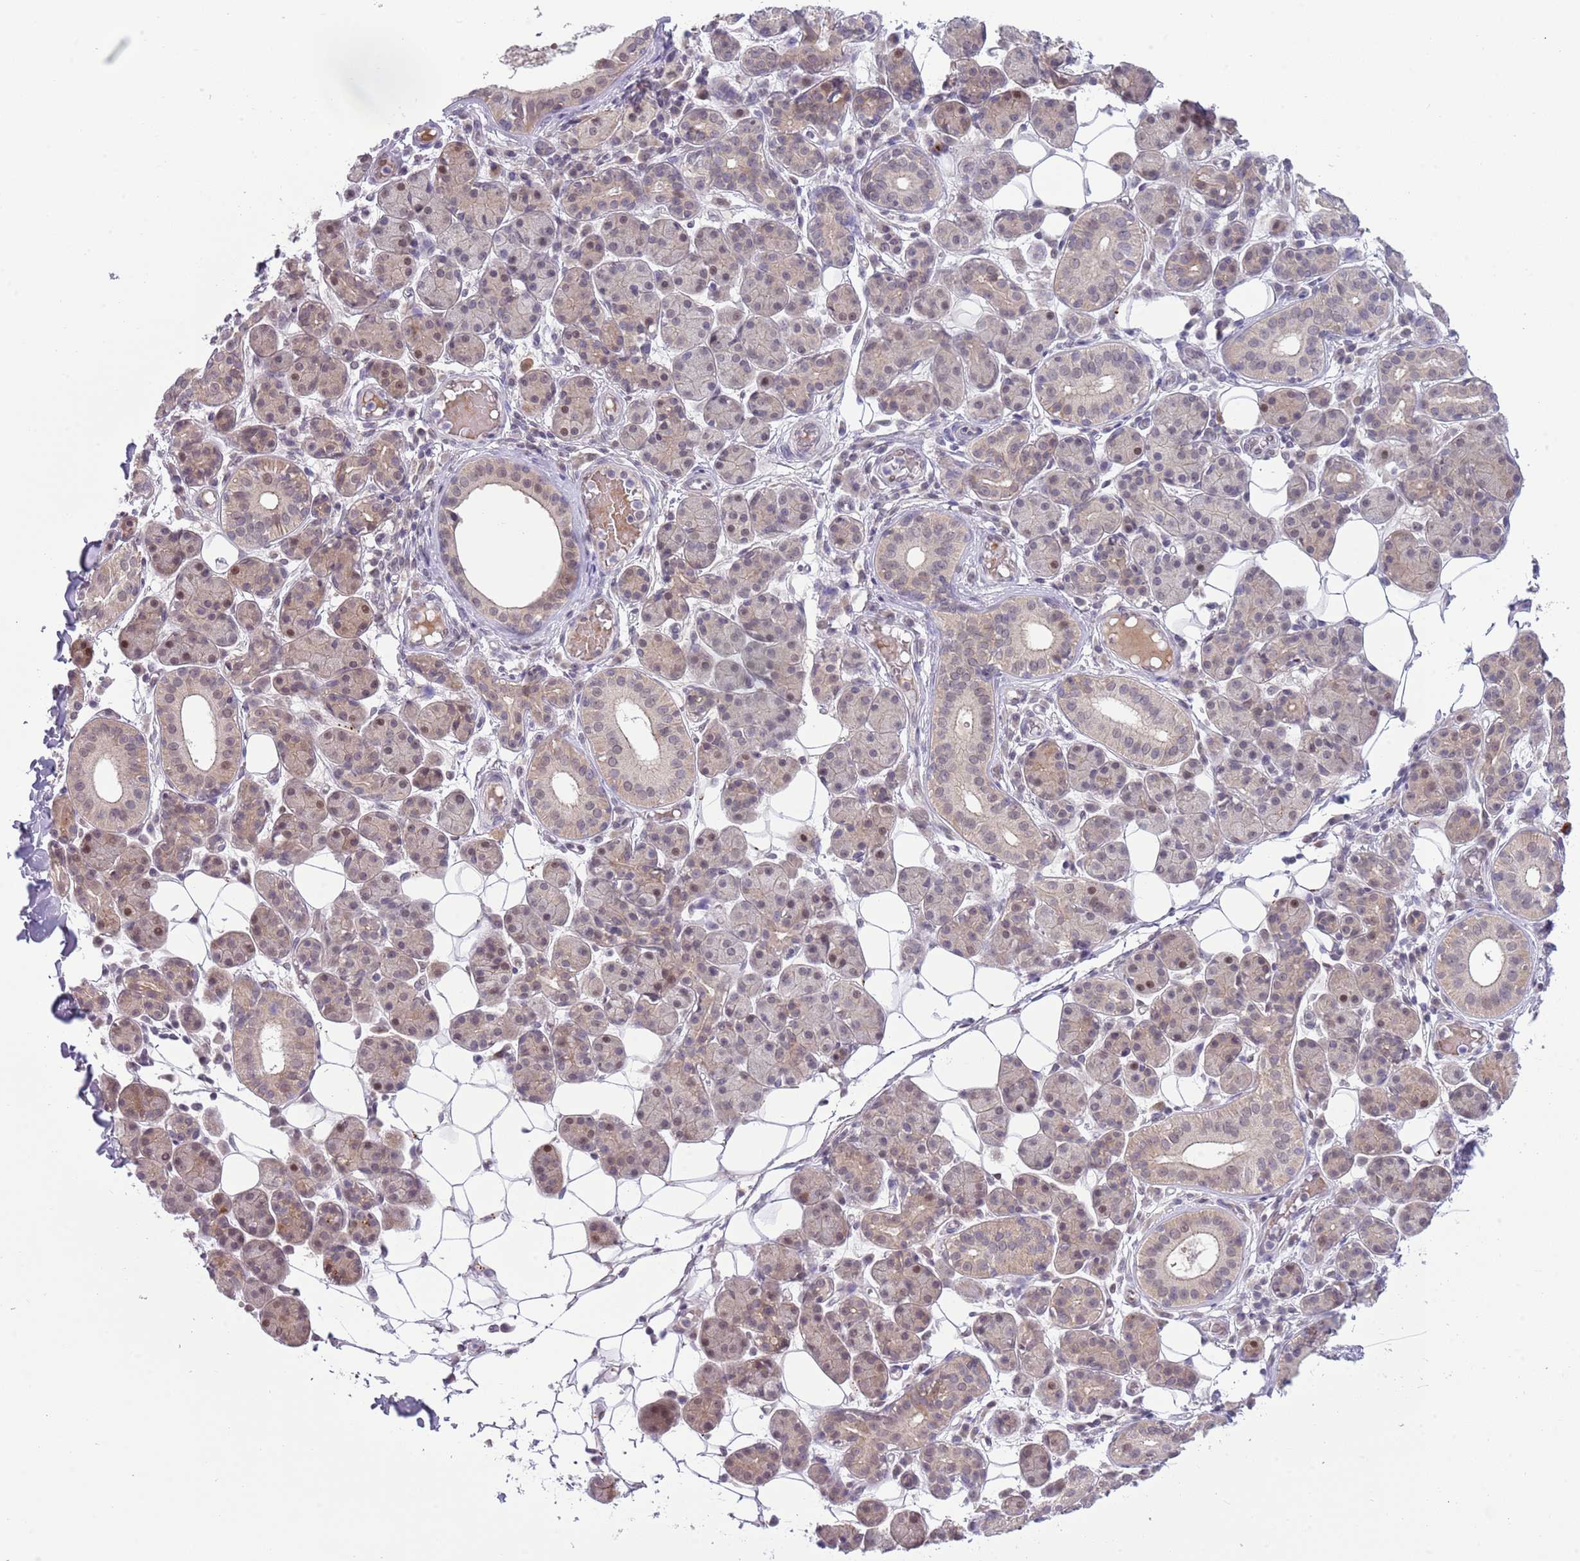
{"staining": {"intensity": "weak", "quantity": "25%-75%", "location": "cytoplasmic/membranous,nuclear"}, "tissue": "salivary gland", "cell_type": "Glandular cells", "image_type": "normal", "snomed": [{"axis": "morphology", "description": "Normal tissue, NOS"}, {"axis": "topography", "description": "Salivary gland"}], "caption": "Immunohistochemistry (IHC) (DAB) staining of normal salivary gland exhibits weak cytoplasmic/membranous,nuclear protein positivity in approximately 25%-75% of glandular cells.", "gene": "TM2D1", "patient": {"sex": "female", "age": 33}}